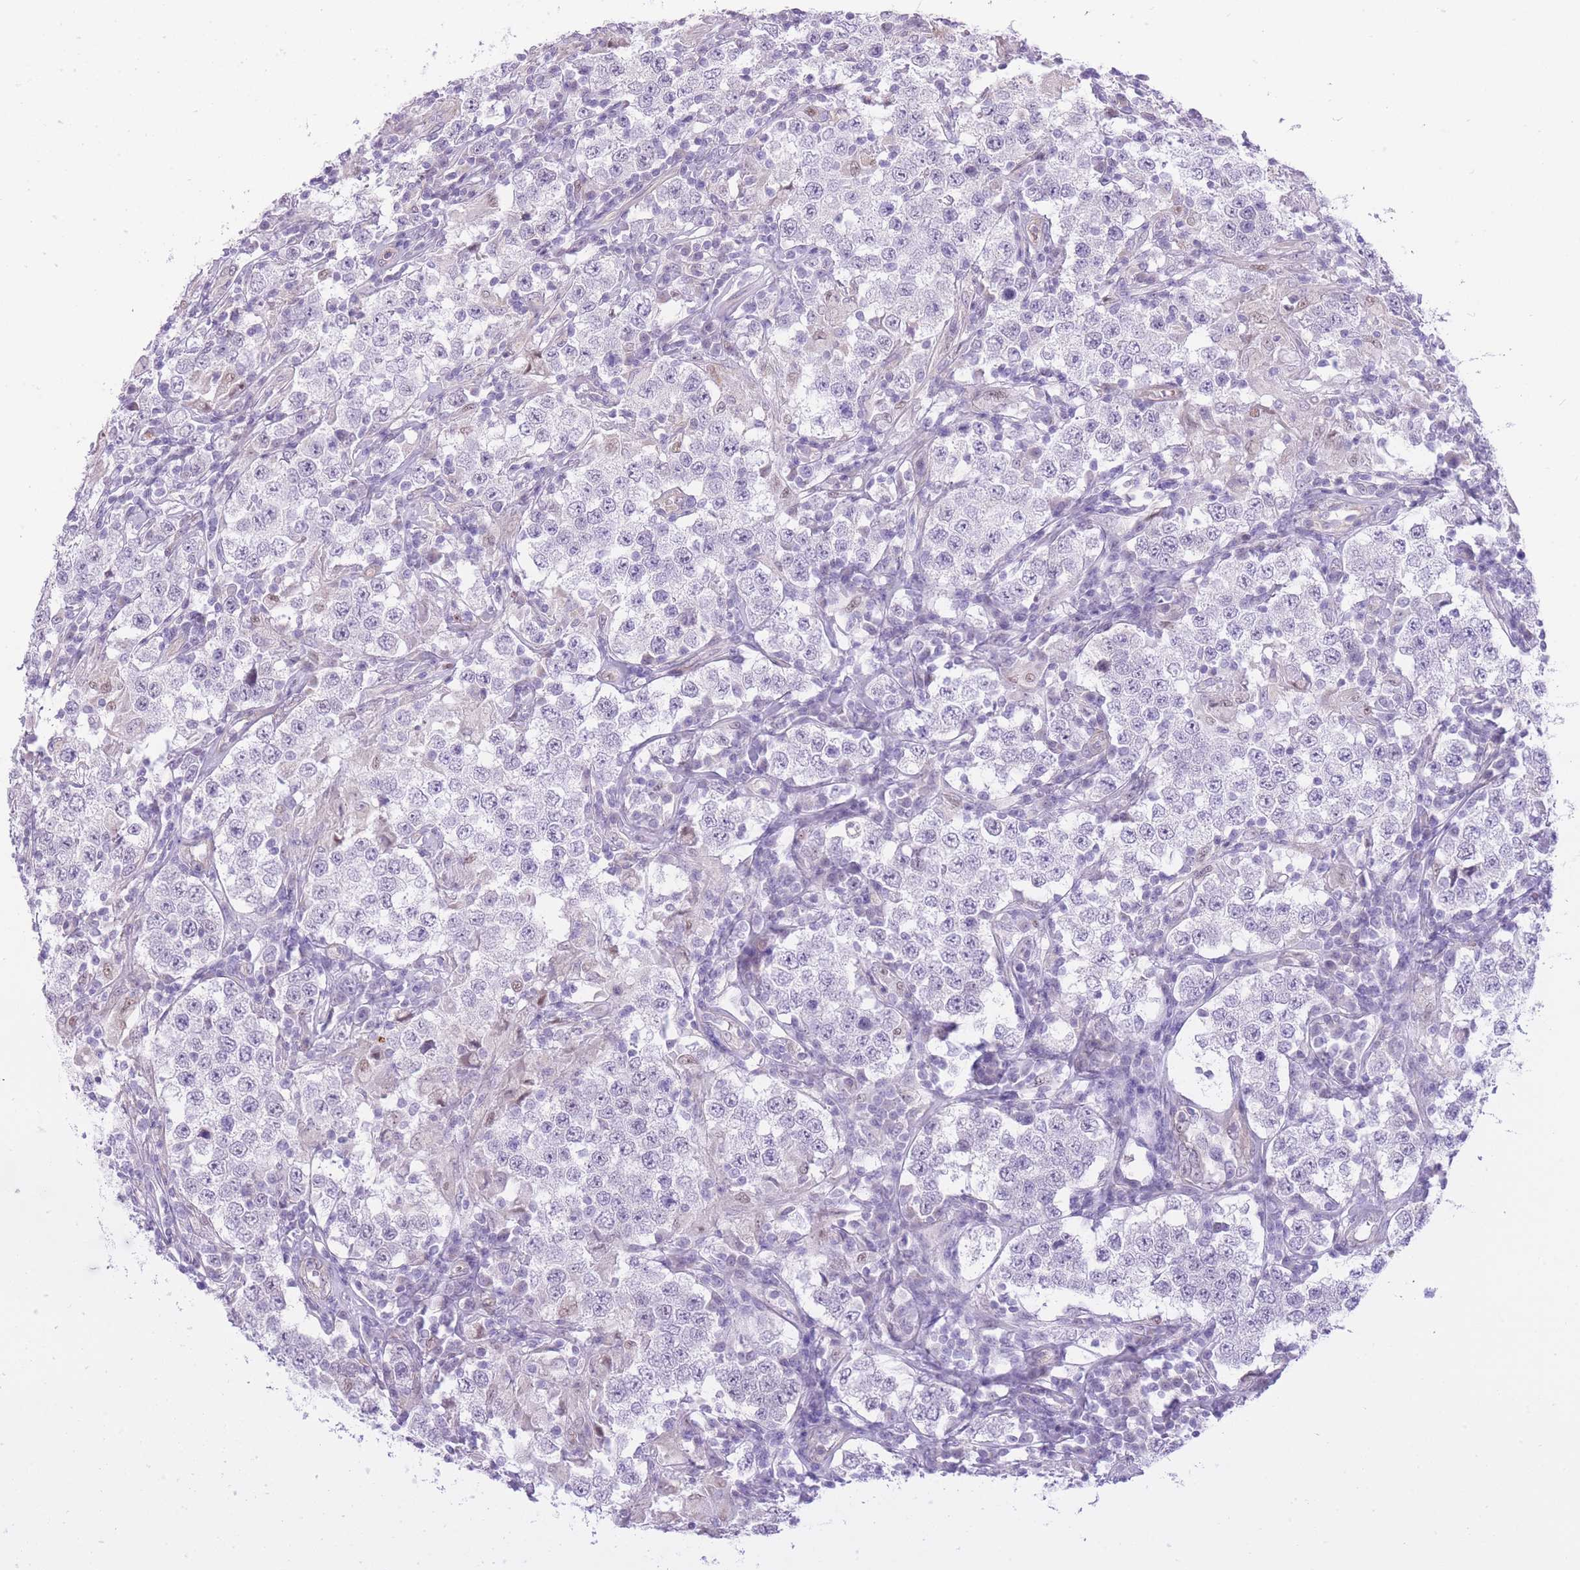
{"staining": {"intensity": "negative", "quantity": "none", "location": "none"}, "tissue": "testis cancer", "cell_type": "Tumor cells", "image_type": "cancer", "snomed": [{"axis": "morphology", "description": "Seminoma, NOS"}, {"axis": "morphology", "description": "Carcinoma, Embryonal, NOS"}, {"axis": "topography", "description": "Testis"}], "caption": "Human testis embryonal carcinoma stained for a protein using IHC displays no staining in tumor cells.", "gene": "MEIOSIN", "patient": {"sex": "male", "age": 41}}